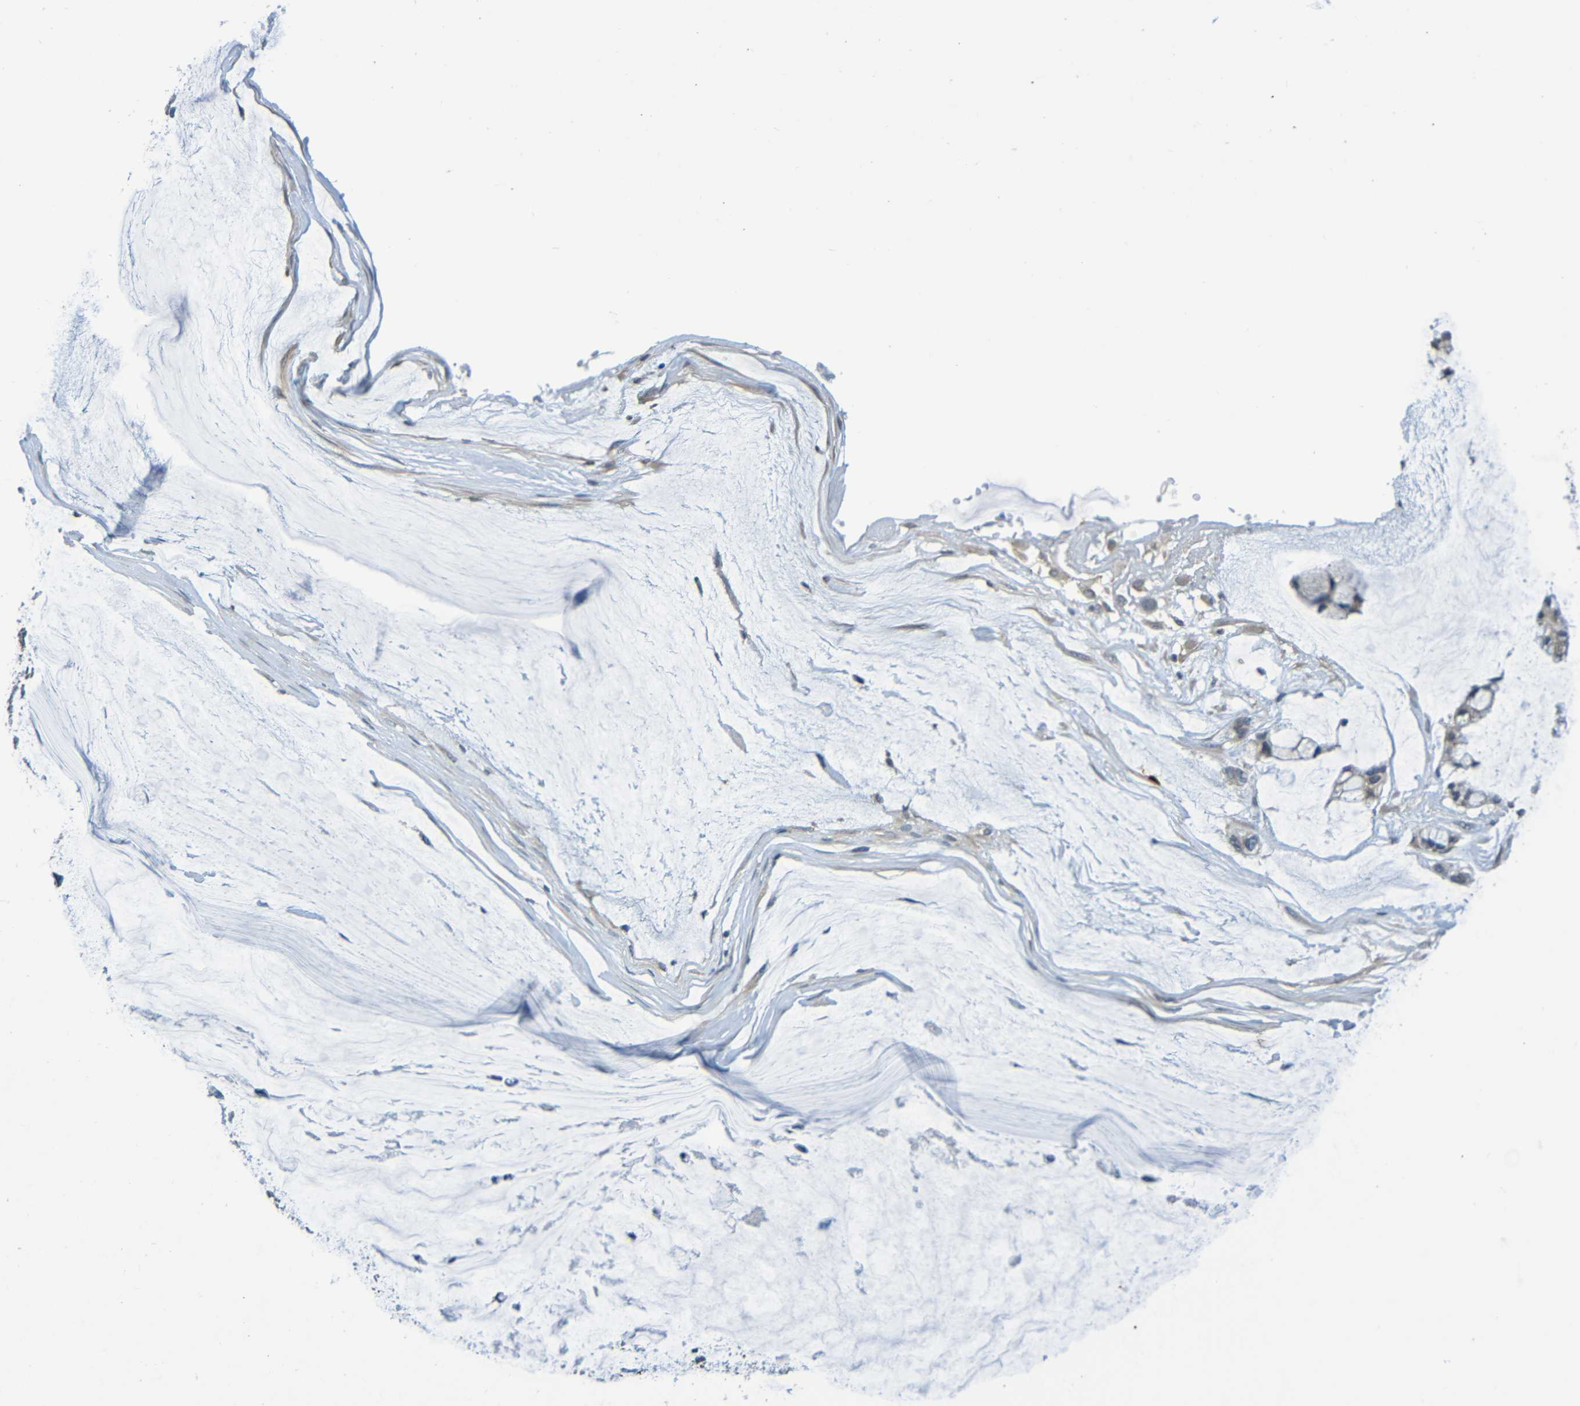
{"staining": {"intensity": "negative", "quantity": "none", "location": "none"}, "tissue": "ovarian cancer", "cell_type": "Tumor cells", "image_type": "cancer", "snomed": [{"axis": "morphology", "description": "Cystadenocarcinoma, mucinous, NOS"}, {"axis": "topography", "description": "Ovary"}], "caption": "This is an immunohistochemistry (IHC) micrograph of ovarian mucinous cystadenocarcinoma. There is no expression in tumor cells.", "gene": "C3AR1", "patient": {"sex": "female", "age": 39}}